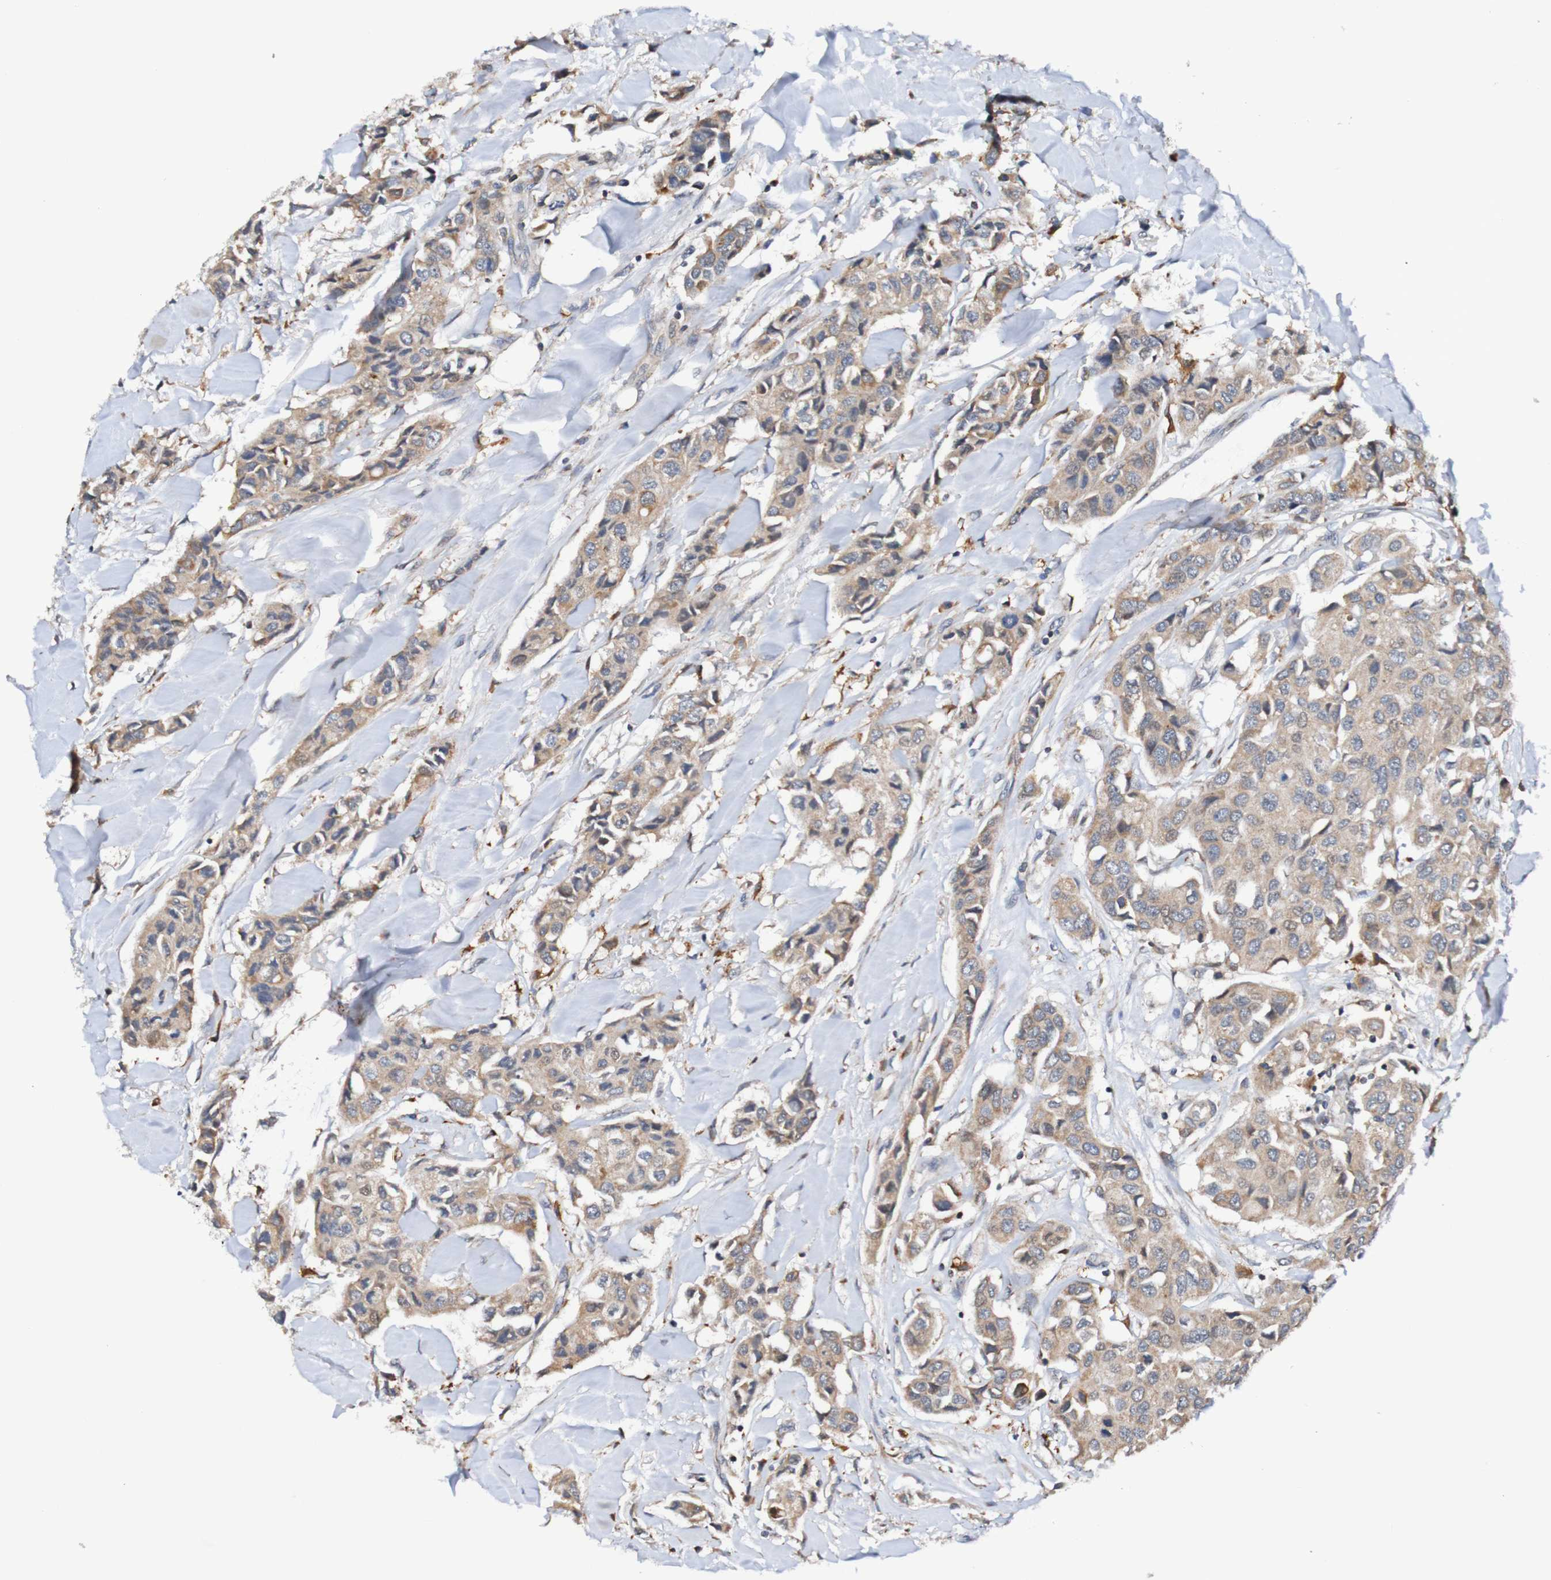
{"staining": {"intensity": "weak", "quantity": ">75%", "location": "cytoplasmic/membranous"}, "tissue": "breast cancer", "cell_type": "Tumor cells", "image_type": "cancer", "snomed": [{"axis": "morphology", "description": "Duct carcinoma"}, {"axis": "topography", "description": "Breast"}], "caption": "This micrograph exhibits immunohistochemistry staining of human breast infiltrating ductal carcinoma, with low weak cytoplasmic/membranous staining in about >75% of tumor cells.", "gene": "AXIN1", "patient": {"sex": "female", "age": 80}}